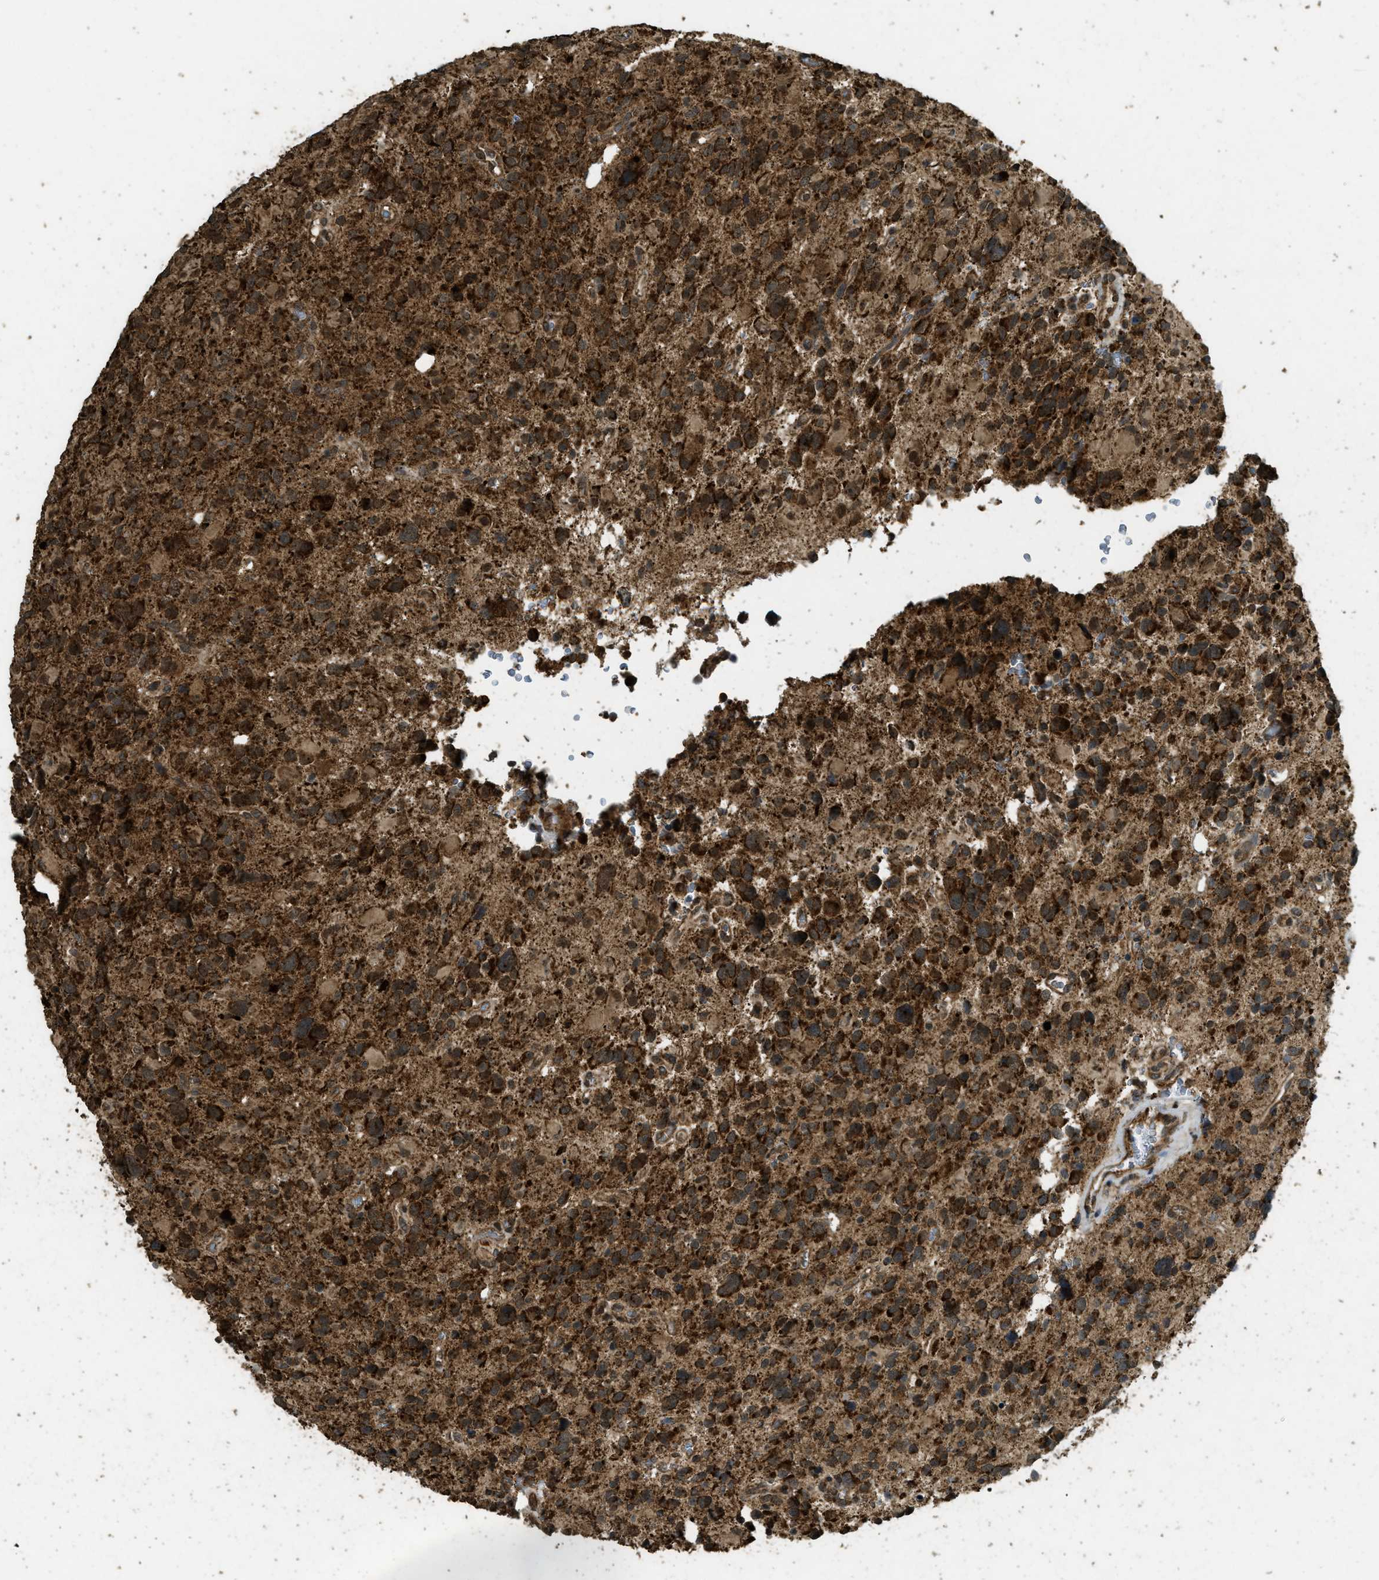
{"staining": {"intensity": "strong", "quantity": ">75%", "location": "cytoplasmic/membranous"}, "tissue": "glioma", "cell_type": "Tumor cells", "image_type": "cancer", "snomed": [{"axis": "morphology", "description": "Glioma, malignant, High grade"}, {"axis": "topography", "description": "Brain"}], "caption": "Immunohistochemistry (IHC) of human glioma demonstrates high levels of strong cytoplasmic/membranous staining in approximately >75% of tumor cells.", "gene": "CTPS1", "patient": {"sex": "male", "age": 48}}